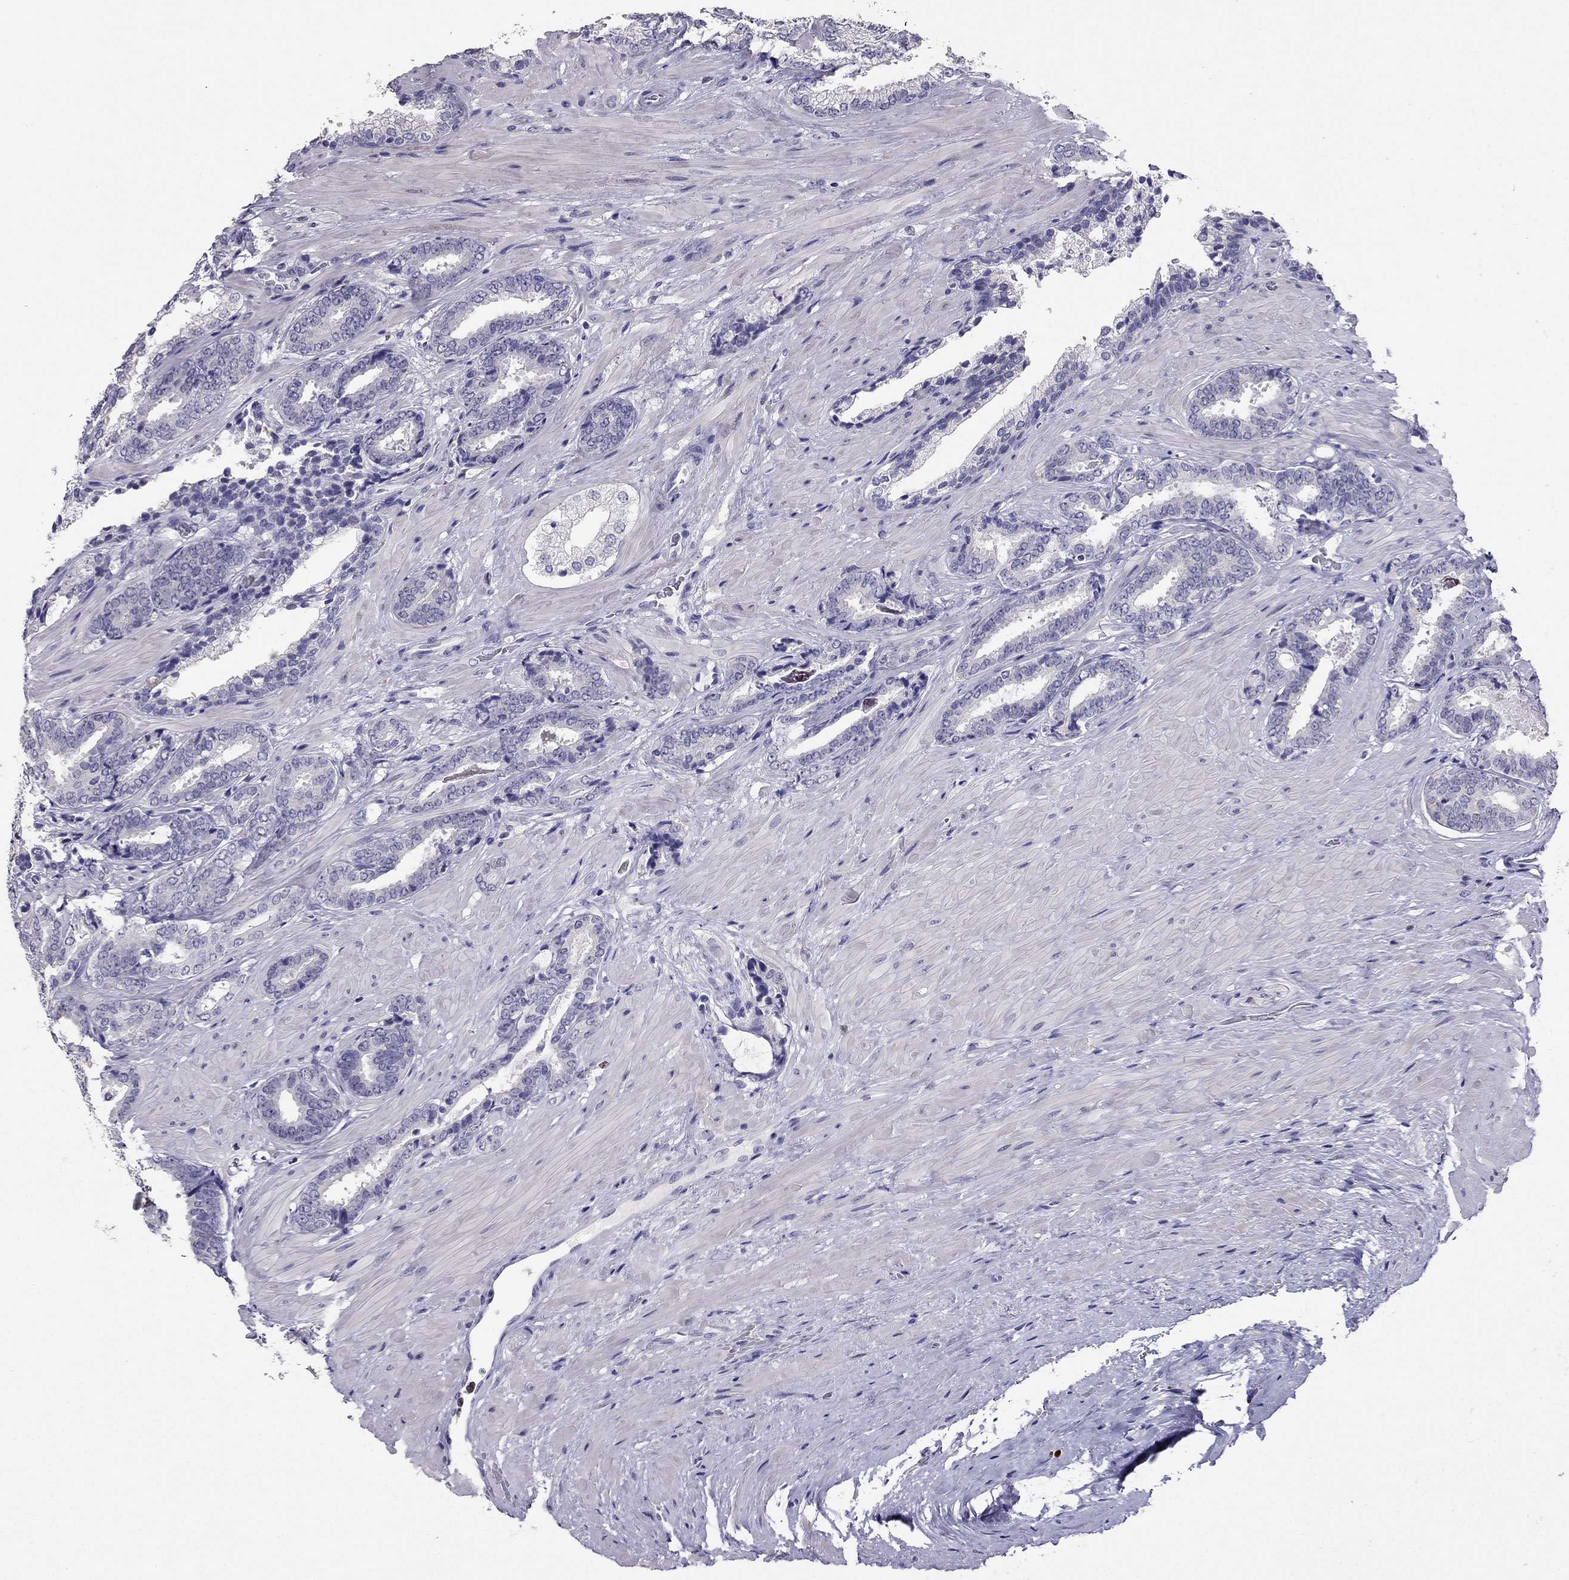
{"staining": {"intensity": "negative", "quantity": "none", "location": "none"}, "tissue": "prostate cancer", "cell_type": "Tumor cells", "image_type": "cancer", "snomed": [{"axis": "morphology", "description": "Adenocarcinoma, Low grade"}, {"axis": "topography", "description": "Prostate"}], "caption": "Adenocarcinoma (low-grade) (prostate) was stained to show a protein in brown. There is no significant expression in tumor cells. The staining was performed using DAB (3,3'-diaminobenzidine) to visualize the protein expression in brown, while the nuclei were stained in blue with hematoxylin (Magnification: 20x).", "gene": "ARID3A", "patient": {"sex": "male", "age": 61}}